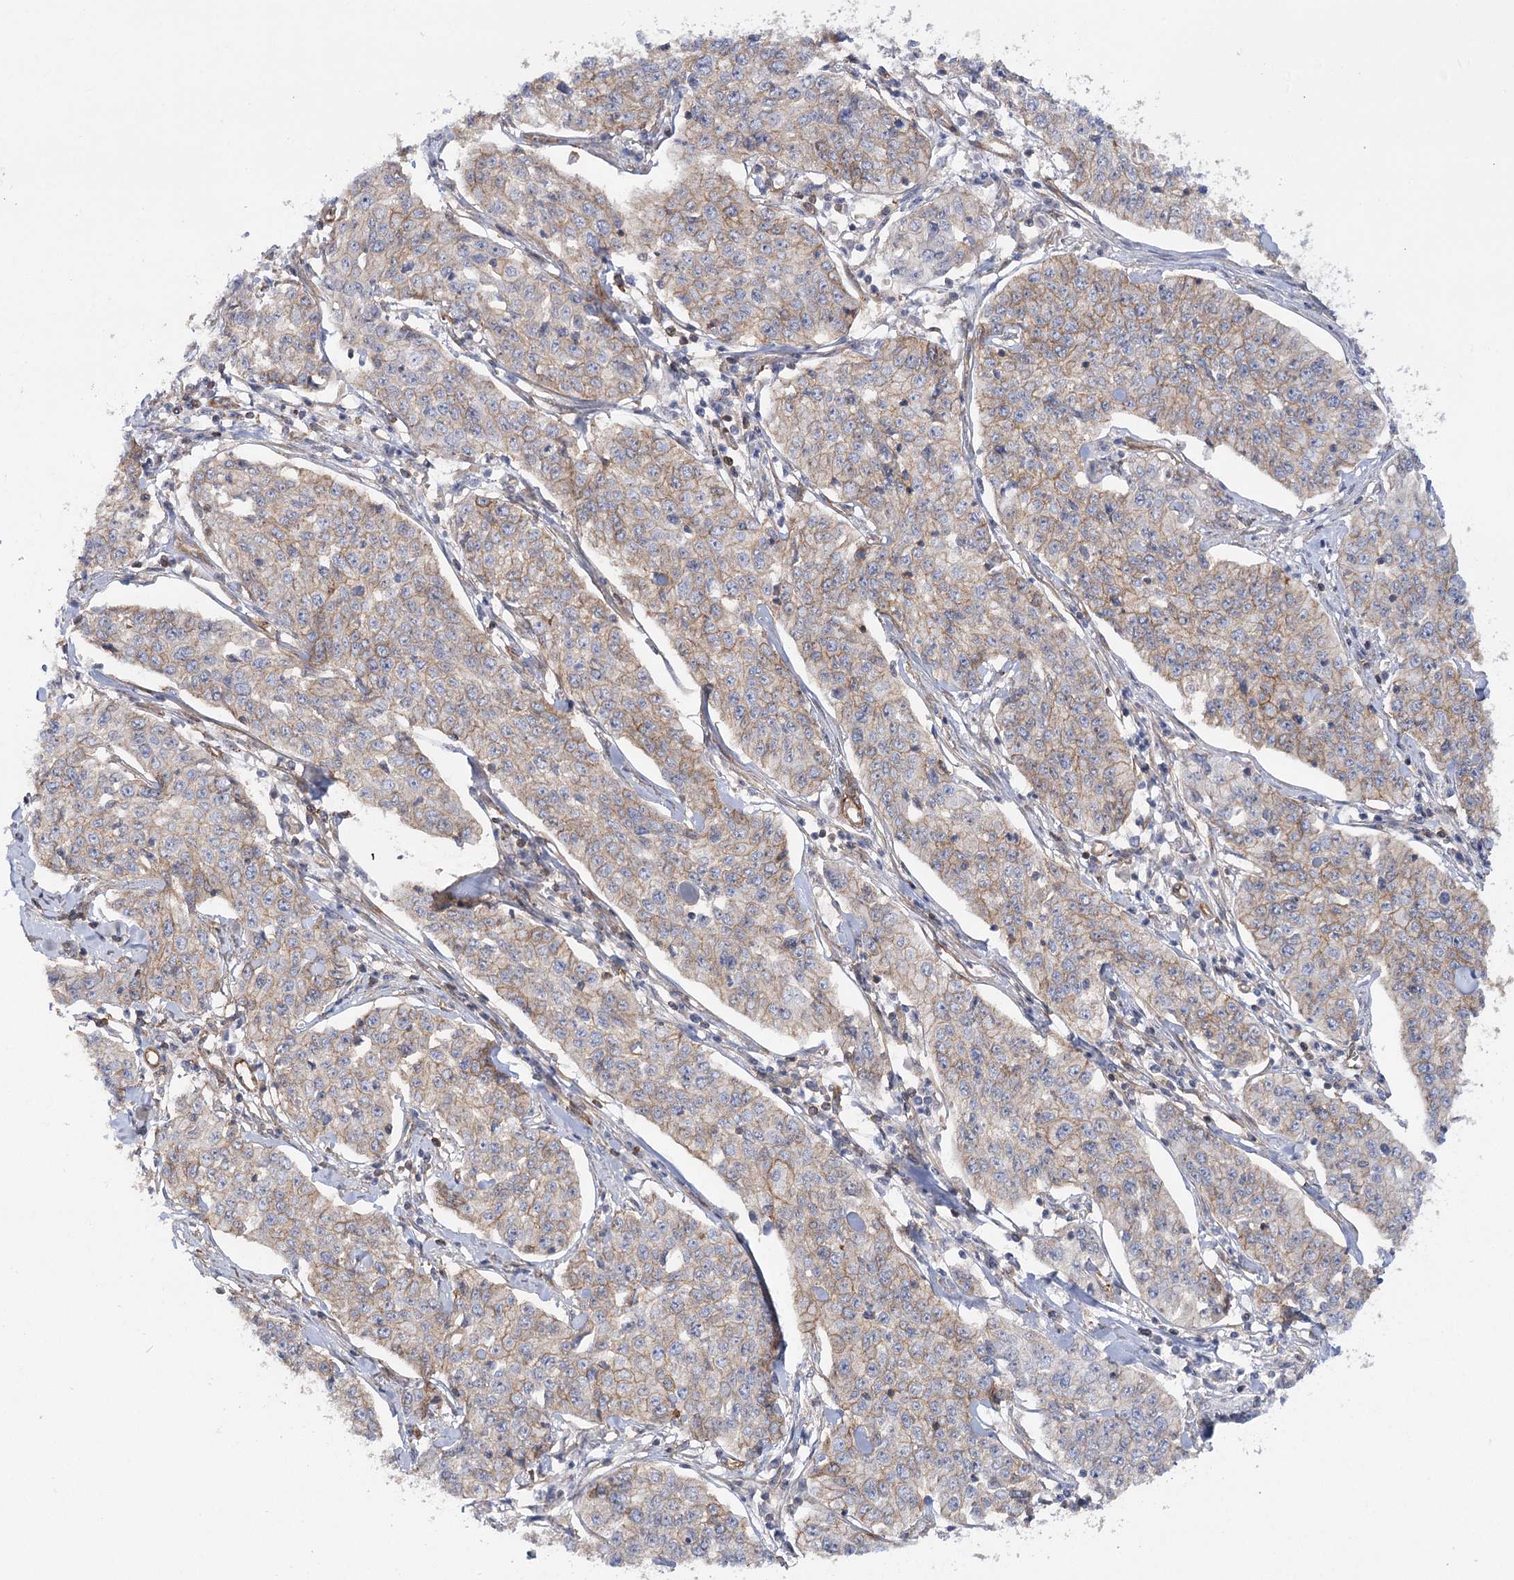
{"staining": {"intensity": "weak", "quantity": "25%-75%", "location": "cytoplasmic/membranous"}, "tissue": "cervical cancer", "cell_type": "Tumor cells", "image_type": "cancer", "snomed": [{"axis": "morphology", "description": "Squamous cell carcinoma, NOS"}, {"axis": "topography", "description": "Cervix"}], "caption": "Immunohistochemical staining of cervical cancer displays low levels of weak cytoplasmic/membranous protein positivity in about 25%-75% of tumor cells. The staining was performed using DAB (3,3'-diaminobenzidine), with brown indicating positive protein expression. Nuclei are stained blue with hematoxylin.", "gene": "SYNPO2", "patient": {"sex": "female", "age": 35}}